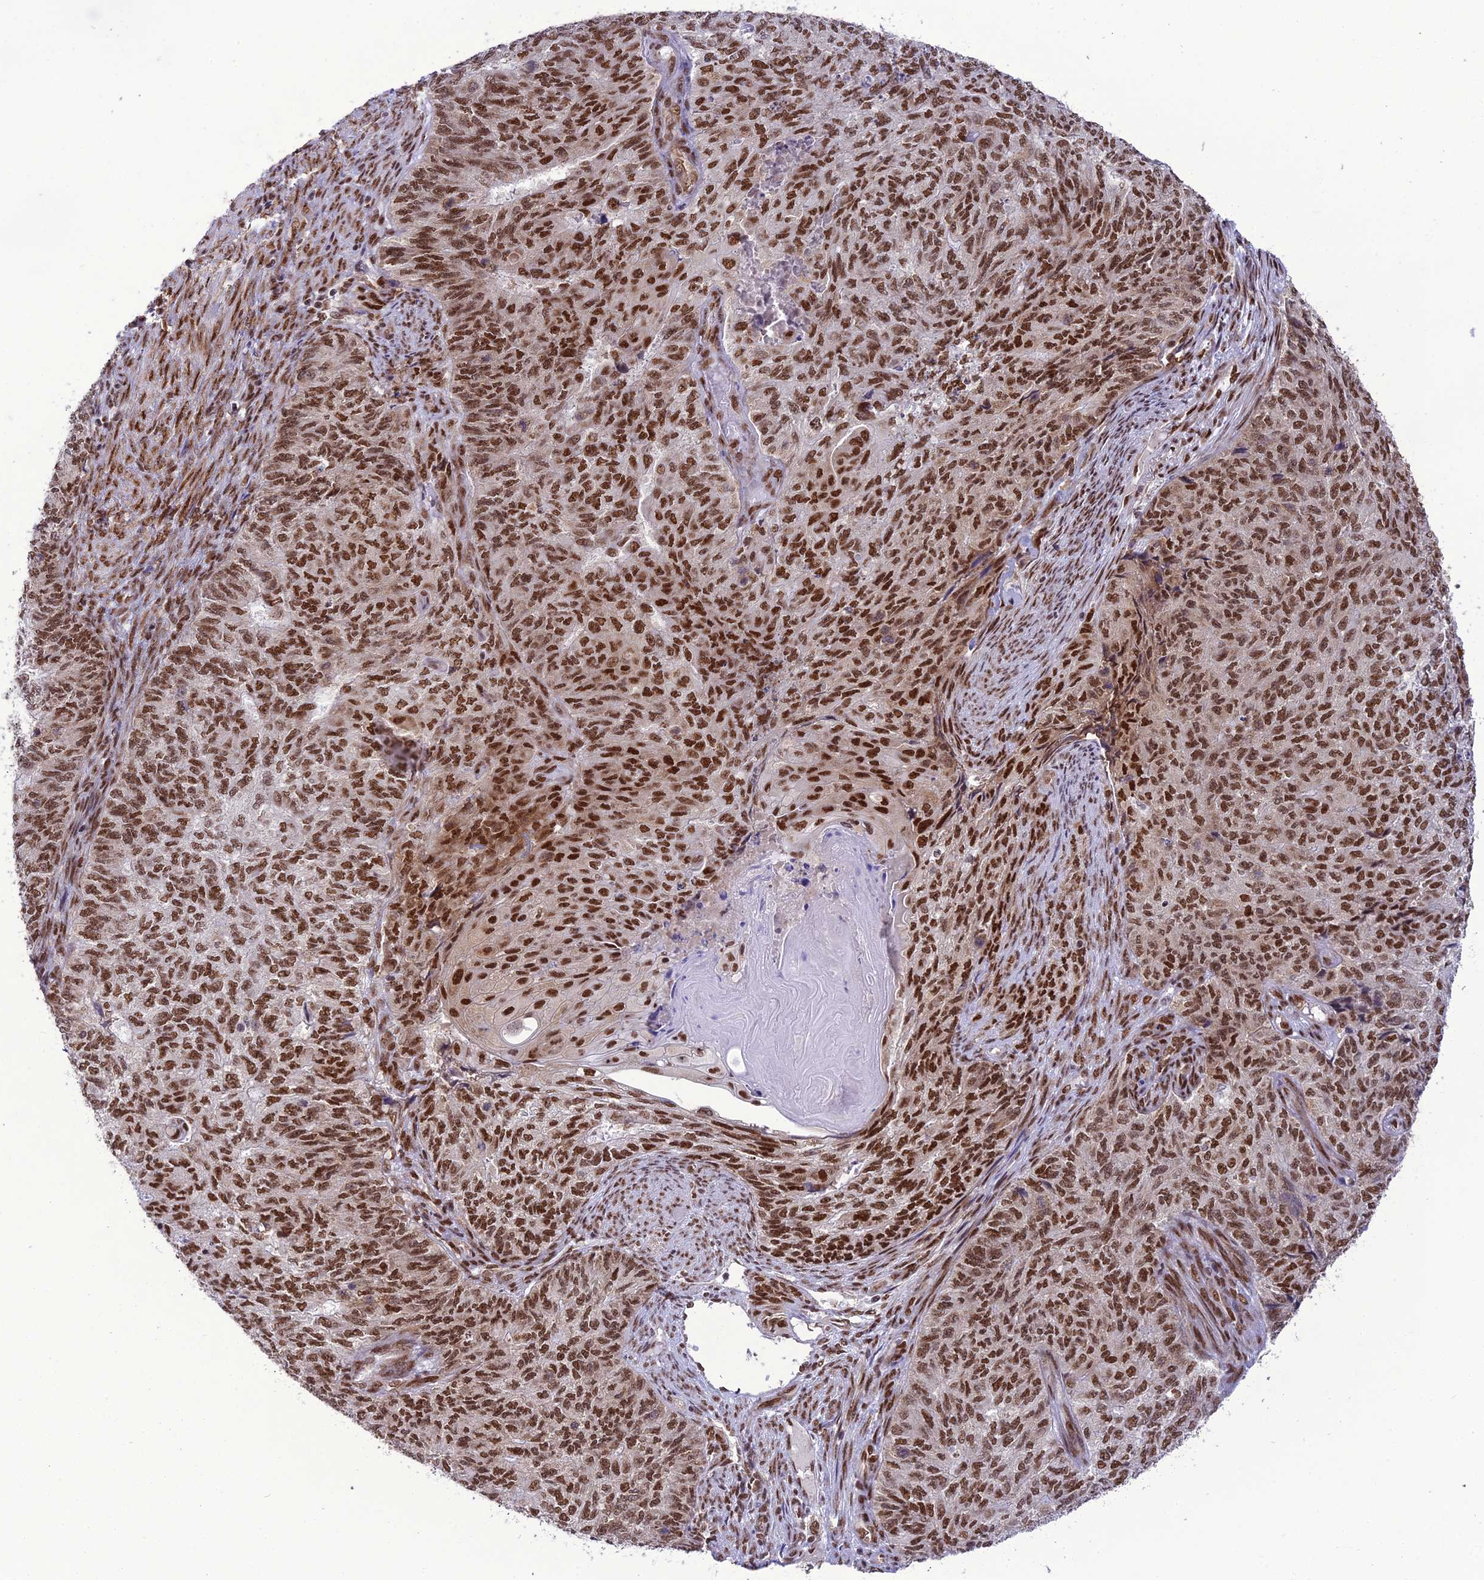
{"staining": {"intensity": "strong", "quantity": ">75%", "location": "nuclear"}, "tissue": "endometrial cancer", "cell_type": "Tumor cells", "image_type": "cancer", "snomed": [{"axis": "morphology", "description": "Adenocarcinoma, NOS"}, {"axis": "topography", "description": "Endometrium"}], "caption": "Strong nuclear protein staining is seen in approximately >75% of tumor cells in endometrial cancer (adenocarcinoma).", "gene": "DDX1", "patient": {"sex": "female", "age": 32}}